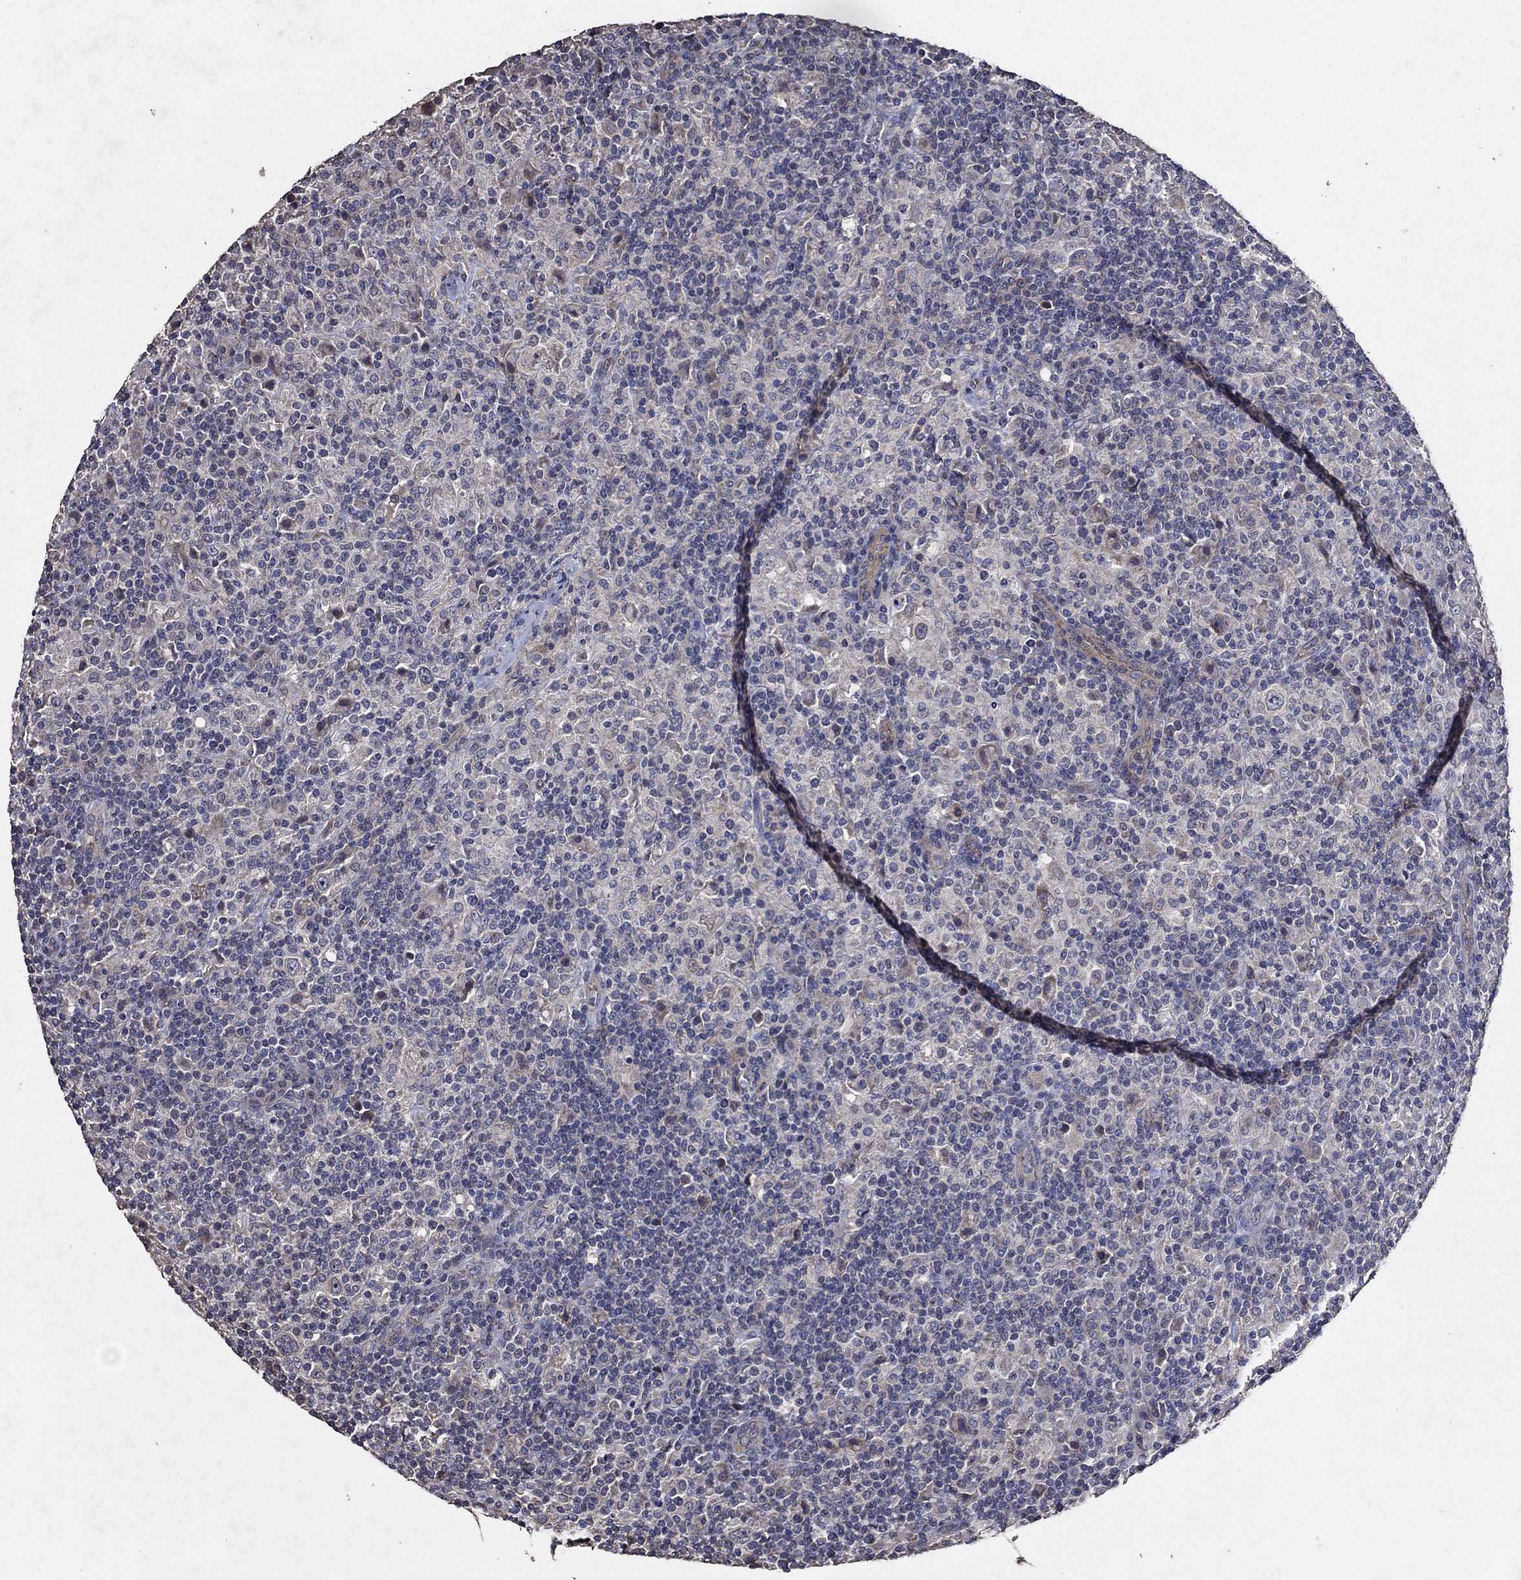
{"staining": {"intensity": "negative", "quantity": "none", "location": "none"}, "tissue": "lymphoma", "cell_type": "Tumor cells", "image_type": "cancer", "snomed": [{"axis": "morphology", "description": "Hodgkin's disease, NOS"}, {"axis": "topography", "description": "Lymph node"}], "caption": "IHC of human Hodgkin's disease demonstrates no expression in tumor cells. Brightfield microscopy of immunohistochemistry stained with DAB (brown) and hematoxylin (blue), captured at high magnification.", "gene": "HAP1", "patient": {"sex": "male", "age": 70}}